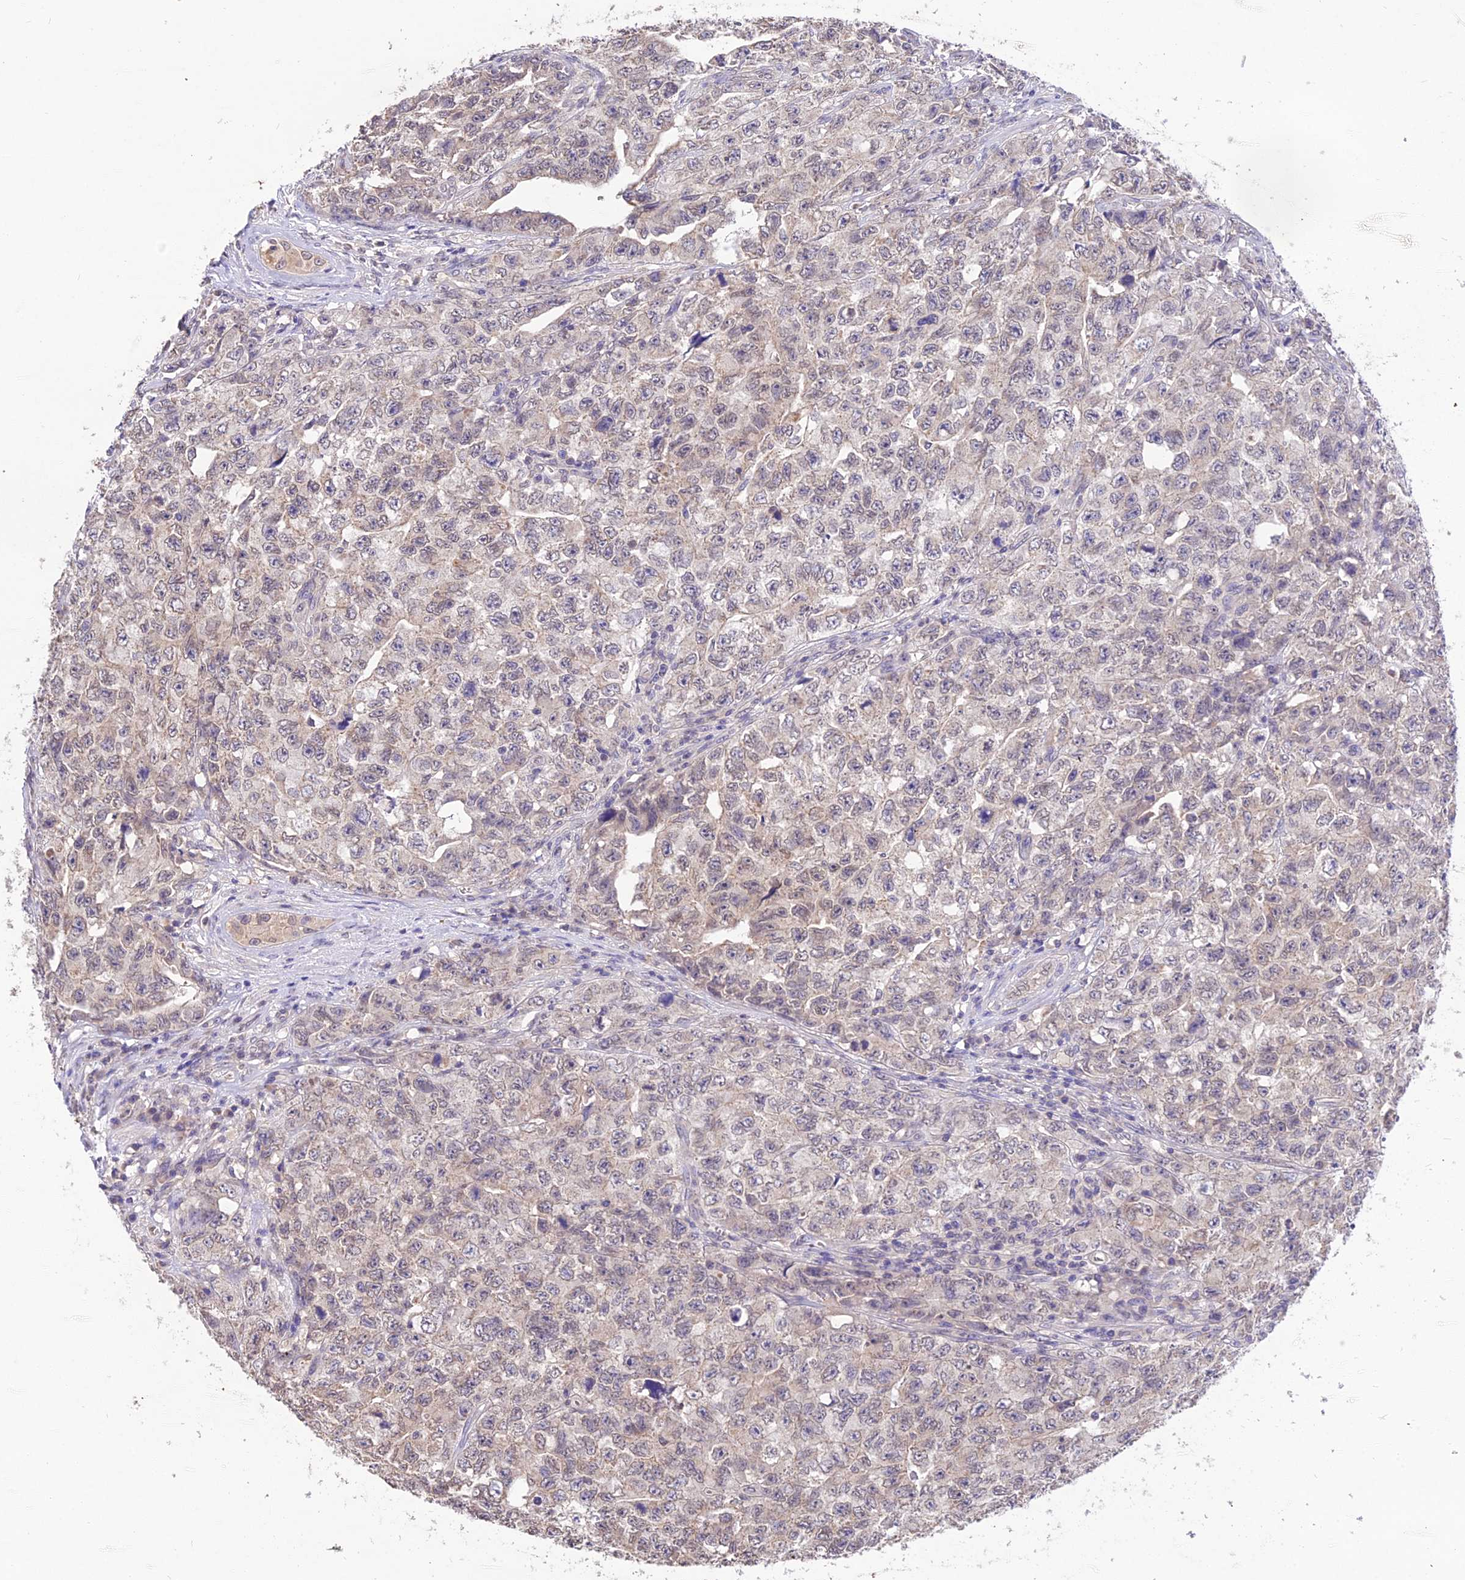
{"staining": {"intensity": "weak", "quantity": "25%-75%", "location": "cytoplasmic/membranous"}, "tissue": "testis cancer", "cell_type": "Tumor cells", "image_type": "cancer", "snomed": [{"axis": "morphology", "description": "Carcinoma, Embryonal, NOS"}, {"axis": "topography", "description": "Testis"}], "caption": "Tumor cells show low levels of weak cytoplasmic/membranous positivity in approximately 25%-75% of cells in embryonal carcinoma (testis).", "gene": "PGK1", "patient": {"sex": "male", "age": 31}}